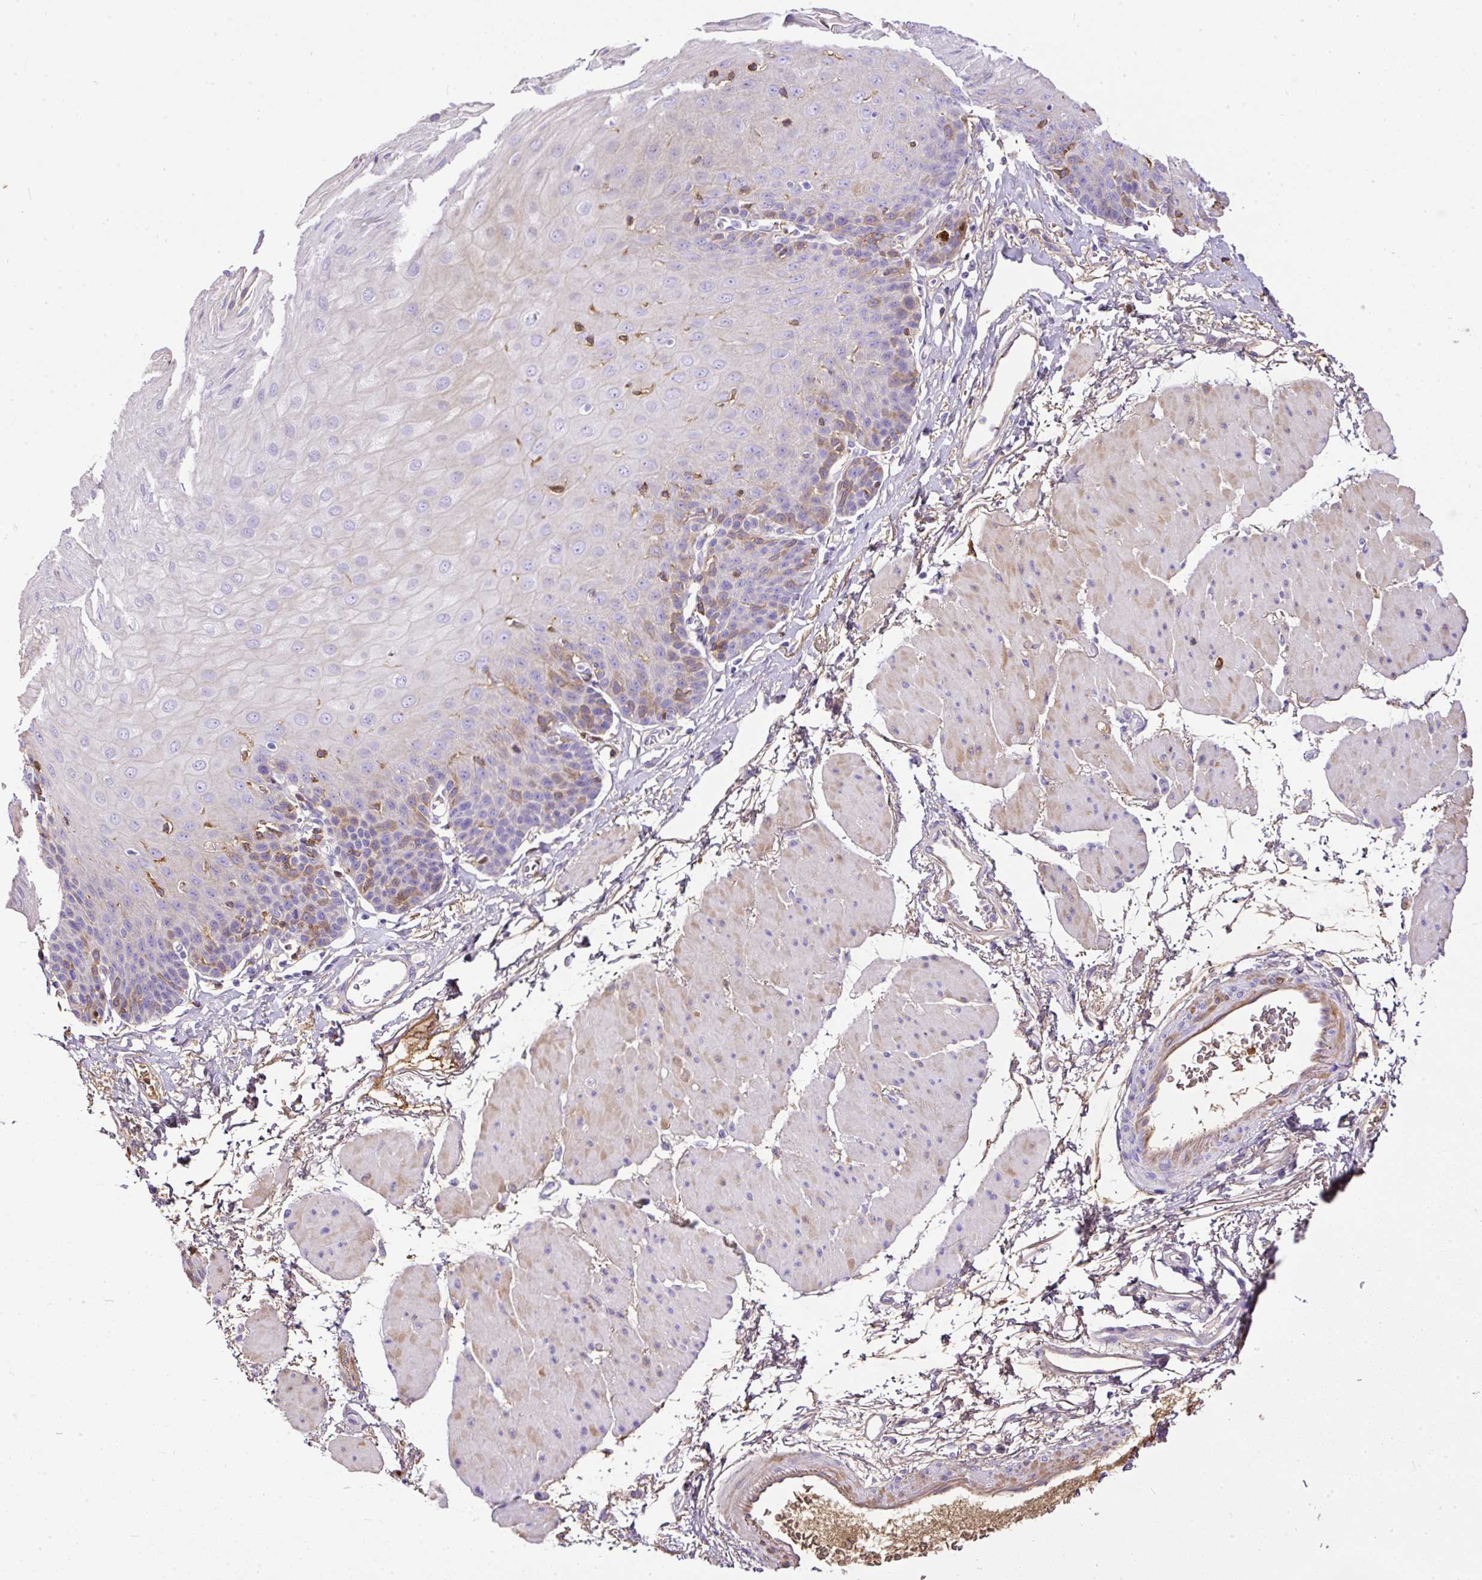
{"staining": {"intensity": "weak", "quantity": "<25%", "location": "cytoplasmic/membranous"}, "tissue": "esophagus", "cell_type": "Squamous epithelial cells", "image_type": "normal", "snomed": [{"axis": "morphology", "description": "Normal tissue, NOS"}, {"axis": "topography", "description": "Esophagus"}], "caption": "DAB (3,3'-diaminobenzidine) immunohistochemical staining of unremarkable human esophagus reveals no significant expression in squamous epithelial cells.", "gene": "CLEC3B", "patient": {"sex": "female", "age": 81}}